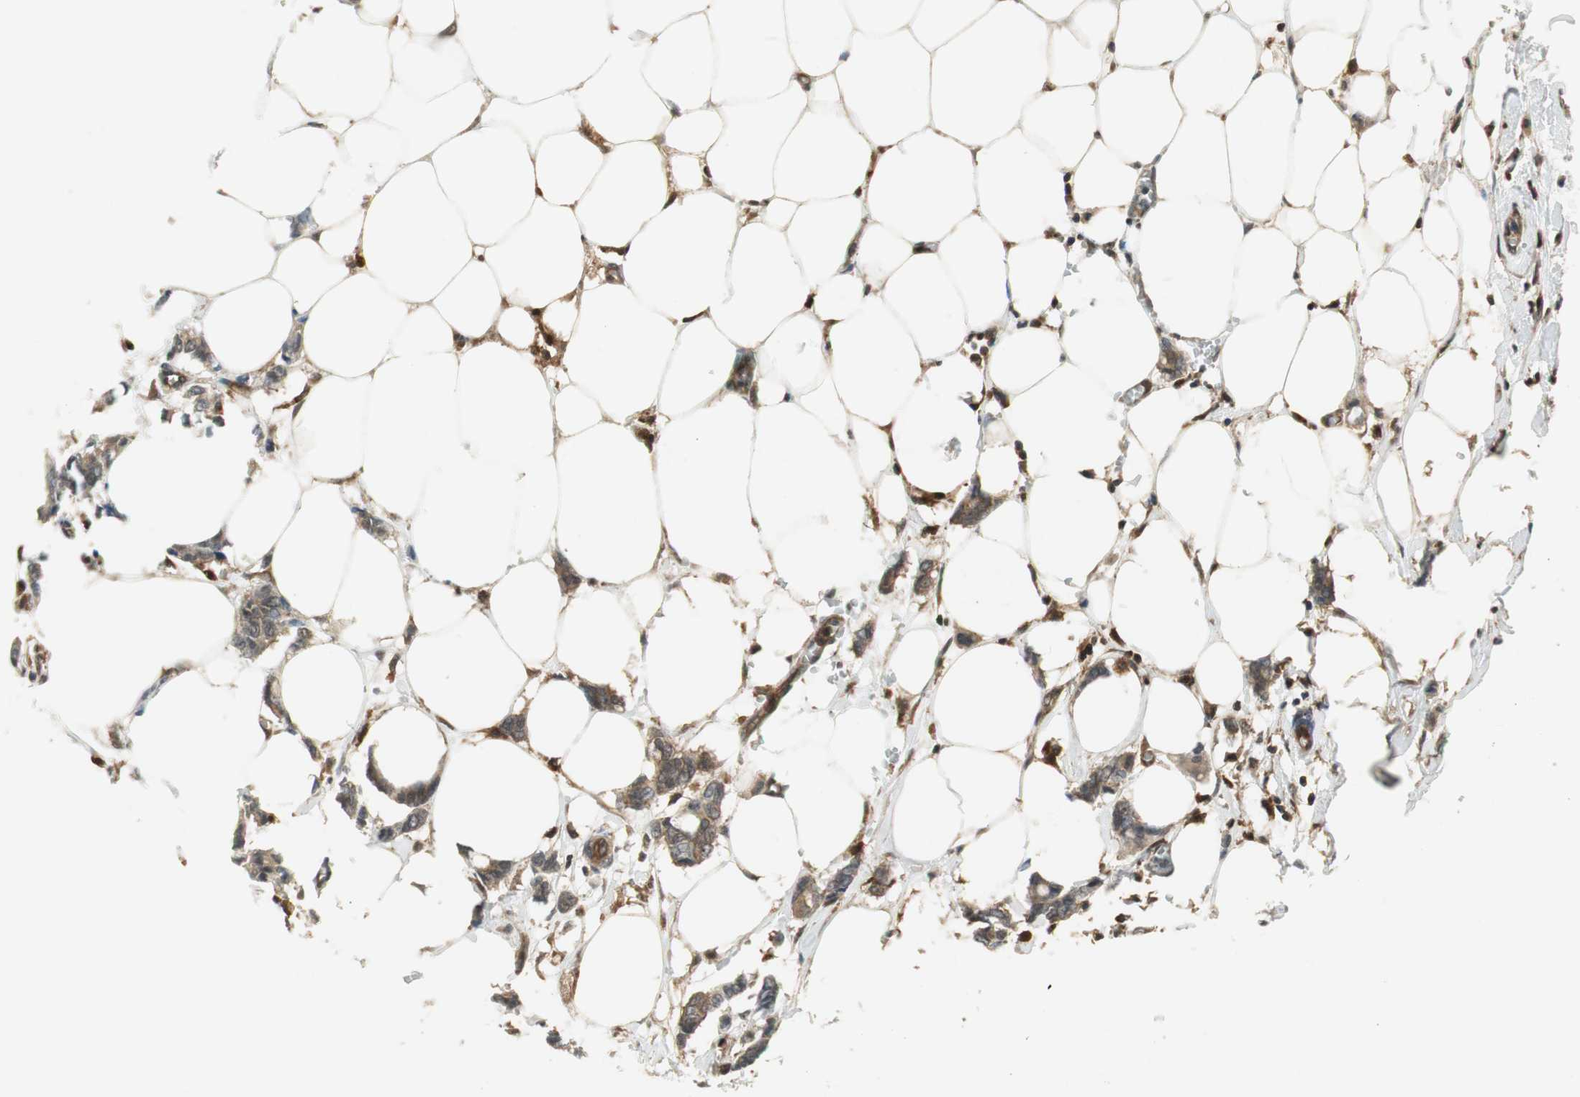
{"staining": {"intensity": "moderate", "quantity": ">75%", "location": "cytoplasmic/membranous"}, "tissue": "breast cancer", "cell_type": "Tumor cells", "image_type": "cancer", "snomed": [{"axis": "morphology", "description": "Duct carcinoma"}, {"axis": "topography", "description": "Breast"}], "caption": "Human infiltrating ductal carcinoma (breast) stained with a brown dye displays moderate cytoplasmic/membranous positive expression in about >75% of tumor cells.", "gene": "NCK1", "patient": {"sex": "female", "age": 84}}